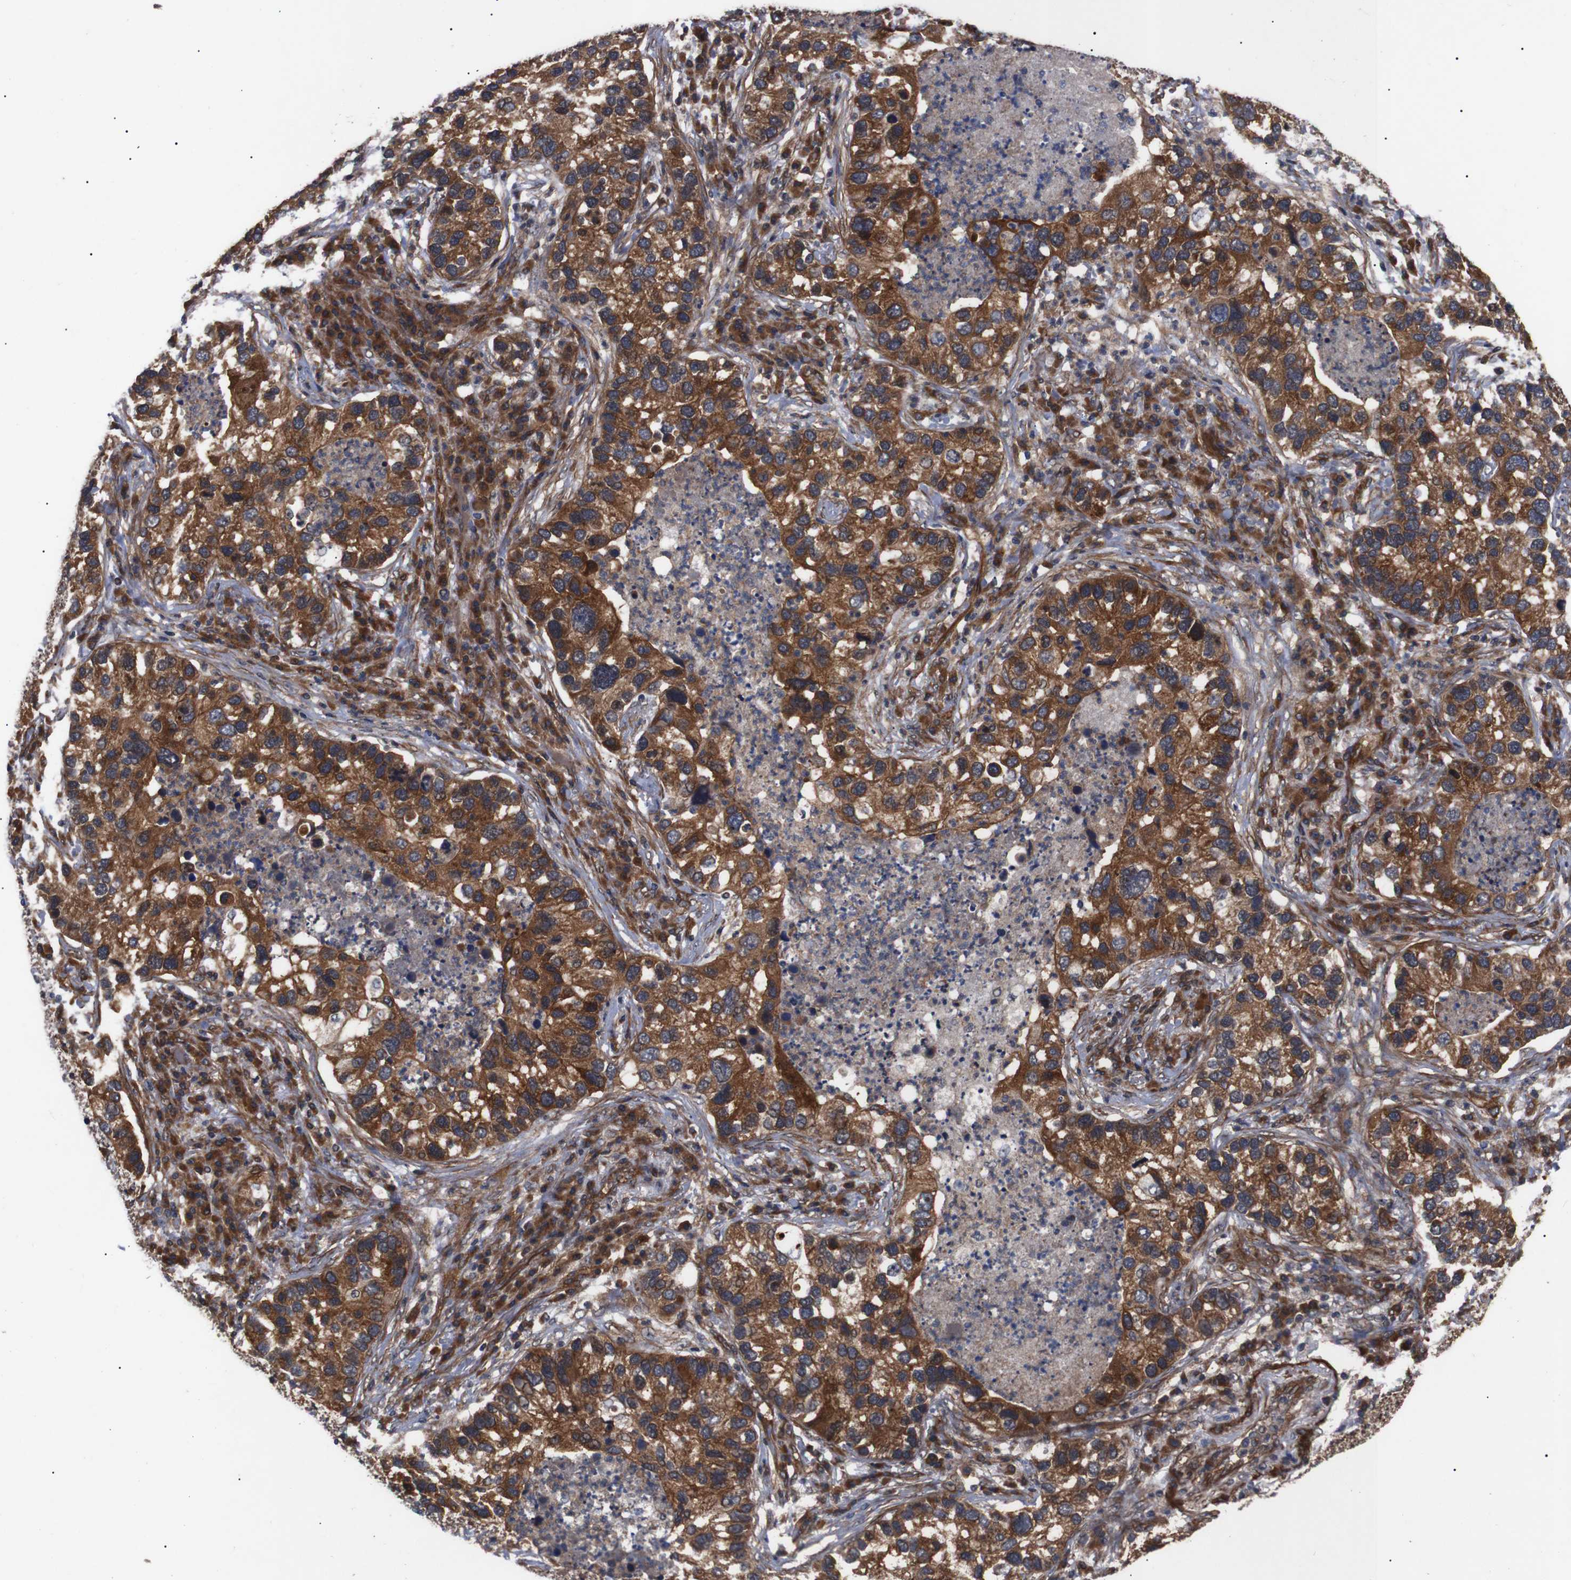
{"staining": {"intensity": "strong", "quantity": ">75%", "location": "cytoplasmic/membranous"}, "tissue": "lung cancer", "cell_type": "Tumor cells", "image_type": "cancer", "snomed": [{"axis": "morphology", "description": "Normal tissue, NOS"}, {"axis": "morphology", "description": "Adenocarcinoma, NOS"}, {"axis": "topography", "description": "Bronchus"}, {"axis": "topography", "description": "Lung"}], "caption": "IHC micrograph of human lung cancer stained for a protein (brown), which displays high levels of strong cytoplasmic/membranous positivity in approximately >75% of tumor cells.", "gene": "PAWR", "patient": {"sex": "male", "age": 54}}